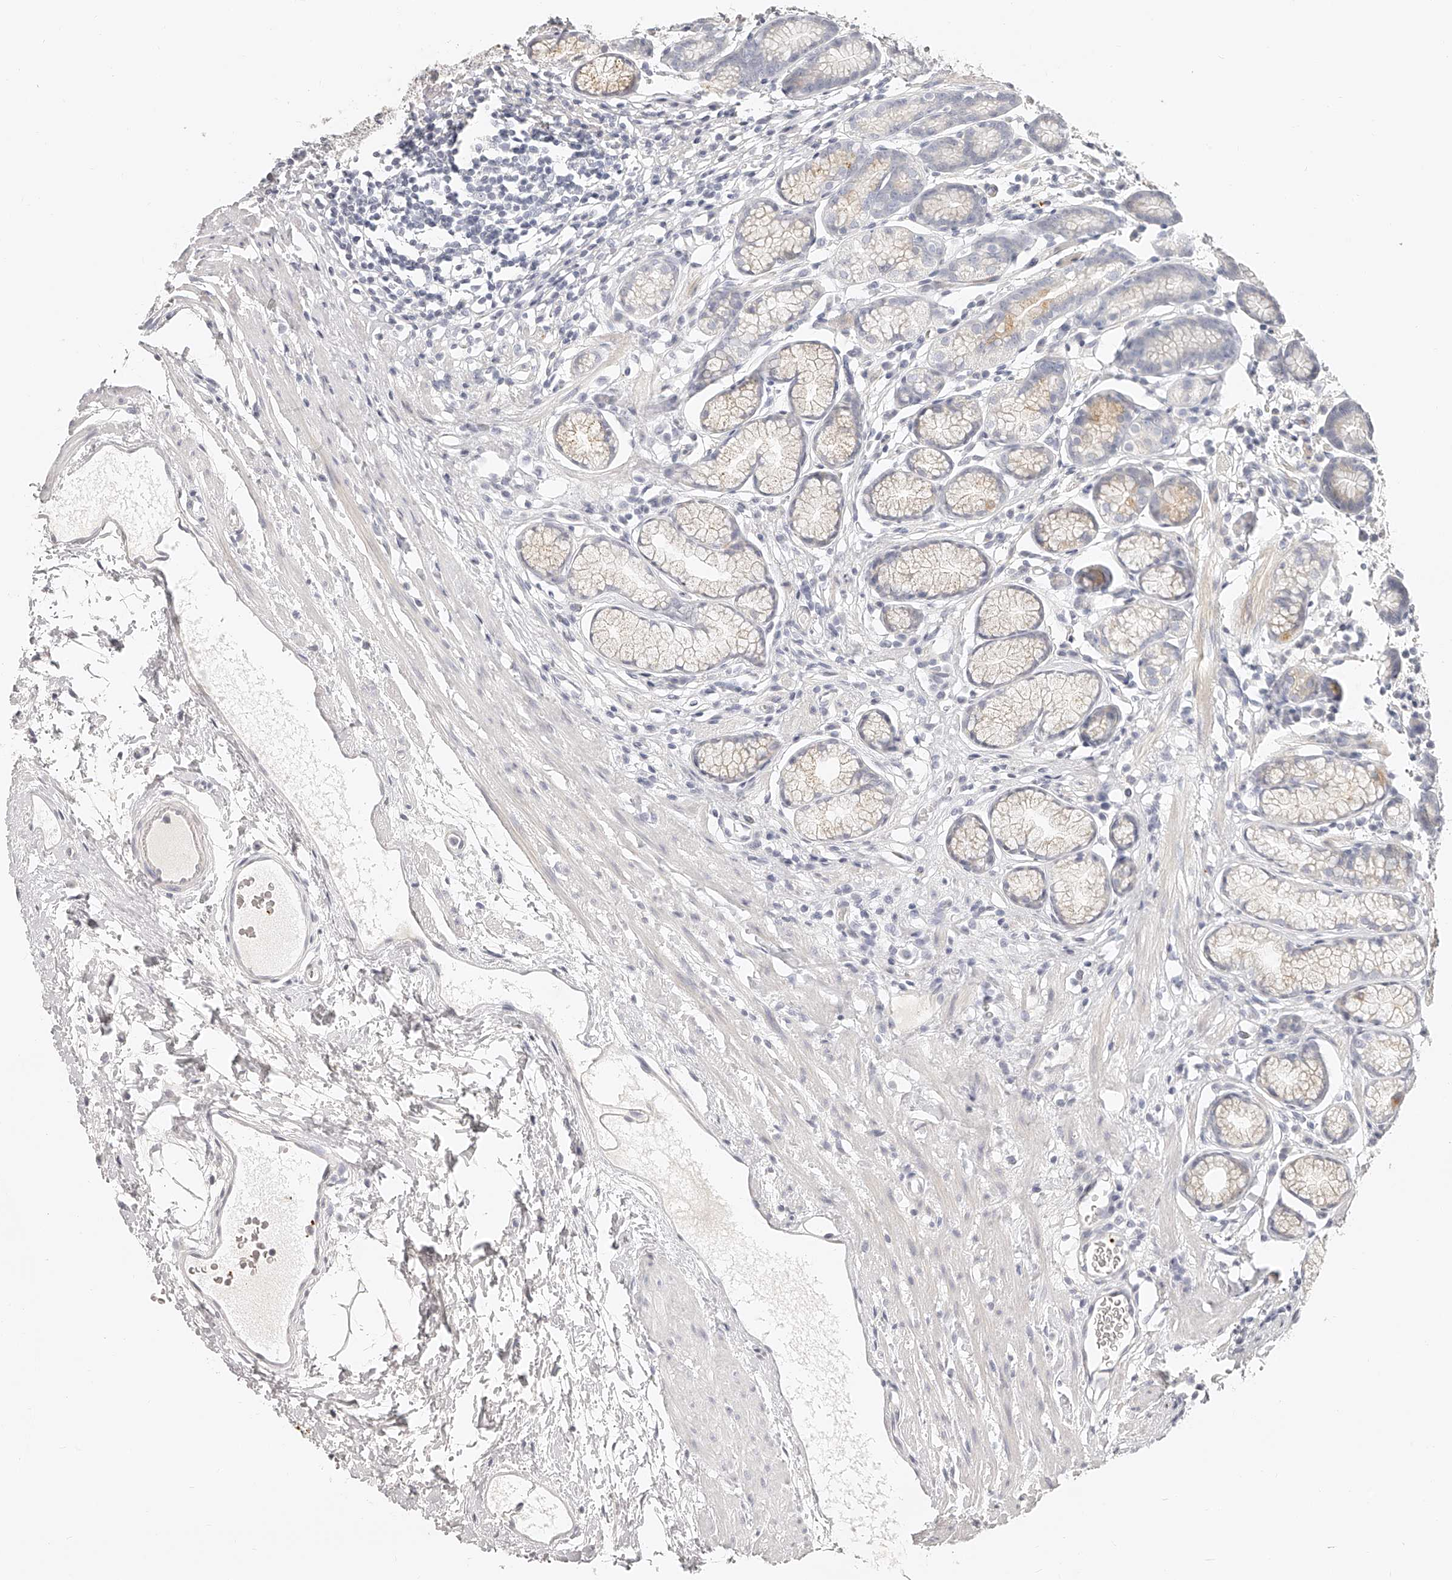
{"staining": {"intensity": "negative", "quantity": "none", "location": "none"}, "tissue": "stomach", "cell_type": "Glandular cells", "image_type": "normal", "snomed": [{"axis": "morphology", "description": "Normal tissue, NOS"}, {"axis": "topography", "description": "Stomach"}], "caption": "Immunohistochemical staining of normal stomach reveals no significant positivity in glandular cells. The staining was performed using DAB to visualize the protein expression in brown, while the nuclei were stained in blue with hematoxylin (Magnification: 20x).", "gene": "ITGB3", "patient": {"sex": "male", "age": 42}}